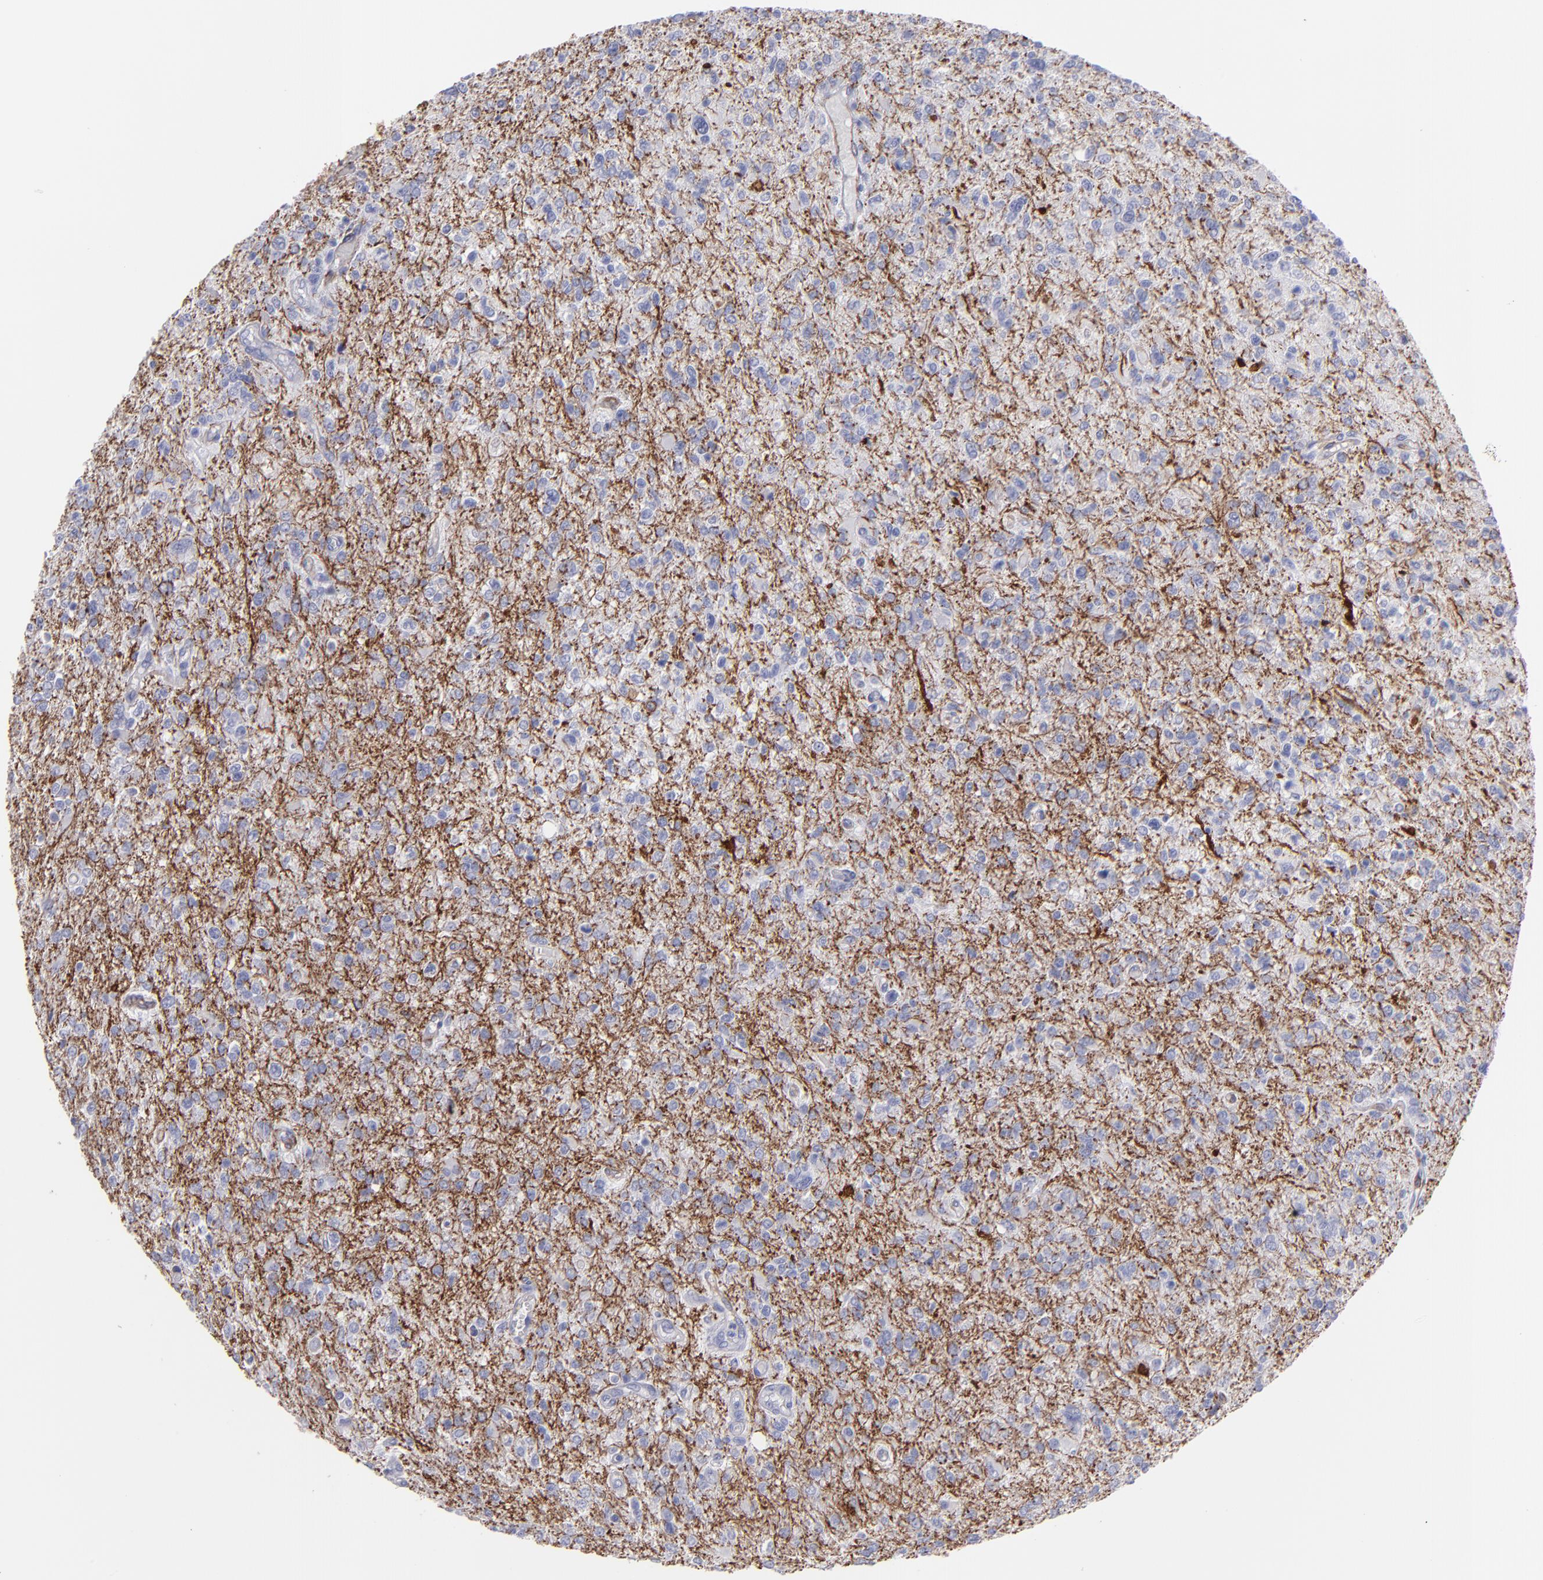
{"staining": {"intensity": "moderate", "quantity": "25%-75%", "location": "cytoplasmic/membranous"}, "tissue": "glioma", "cell_type": "Tumor cells", "image_type": "cancer", "snomed": [{"axis": "morphology", "description": "Glioma, malignant, High grade"}, {"axis": "topography", "description": "Cerebral cortex"}], "caption": "This micrograph displays immunohistochemistry staining of human malignant glioma (high-grade), with medium moderate cytoplasmic/membranous staining in about 25%-75% of tumor cells.", "gene": "AHNAK2", "patient": {"sex": "male", "age": 76}}